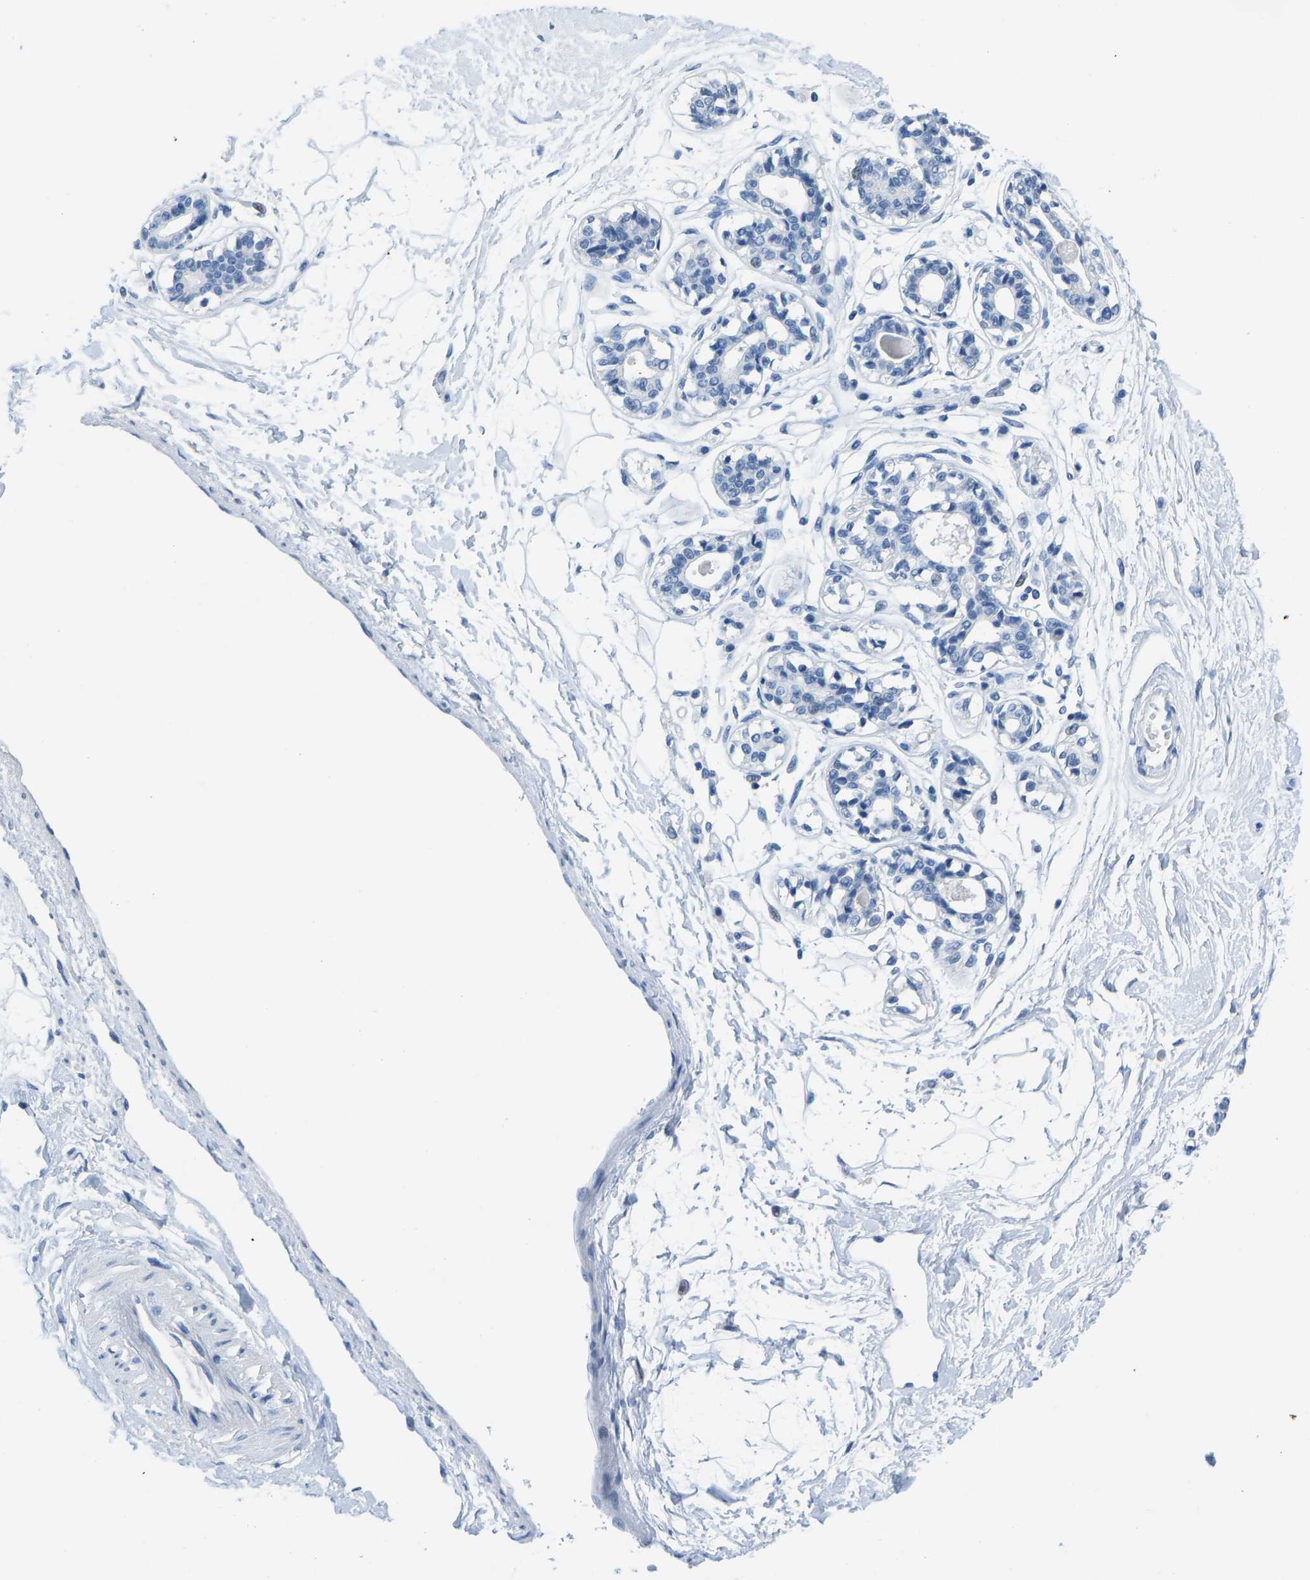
{"staining": {"intensity": "negative", "quantity": "none", "location": "none"}, "tissue": "breast", "cell_type": "Adipocytes", "image_type": "normal", "snomed": [{"axis": "morphology", "description": "Normal tissue, NOS"}, {"axis": "topography", "description": "Breast"}], "caption": "The immunohistochemistry (IHC) image has no significant staining in adipocytes of breast.", "gene": "SERPINB3", "patient": {"sex": "female", "age": 45}}